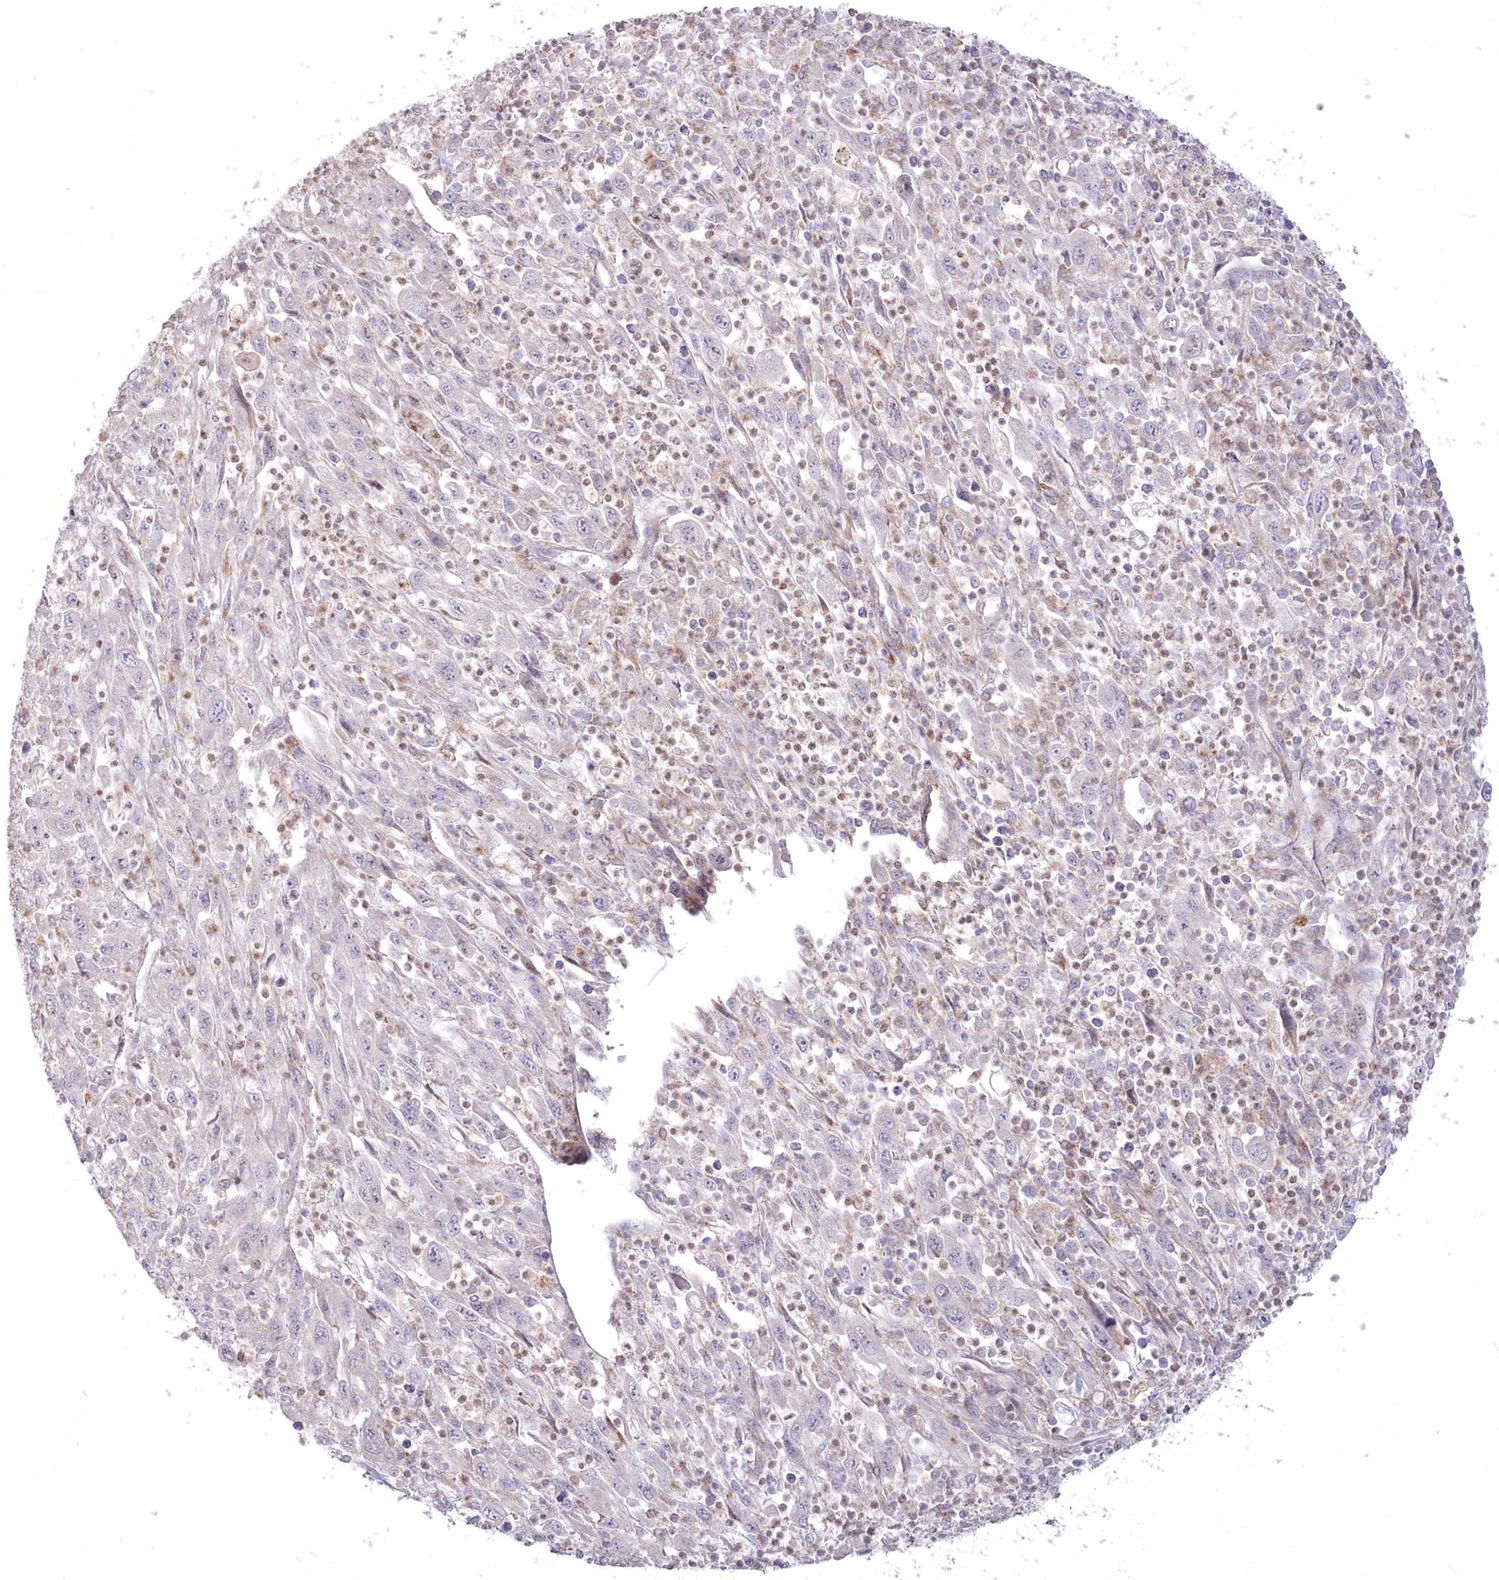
{"staining": {"intensity": "negative", "quantity": "none", "location": "none"}, "tissue": "melanoma", "cell_type": "Tumor cells", "image_type": "cancer", "snomed": [{"axis": "morphology", "description": "Malignant melanoma, Metastatic site"}, {"axis": "topography", "description": "Skin"}], "caption": "This photomicrograph is of melanoma stained with immunohistochemistry to label a protein in brown with the nuclei are counter-stained blue. There is no staining in tumor cells. The staining is performed using DAB (3,3'-diaminobenzidine) brown chromogen with nuclei counter-stained in using hematoxylin.", "gene": "MTG1", "patient": {"sex": "female", "age": 56}}